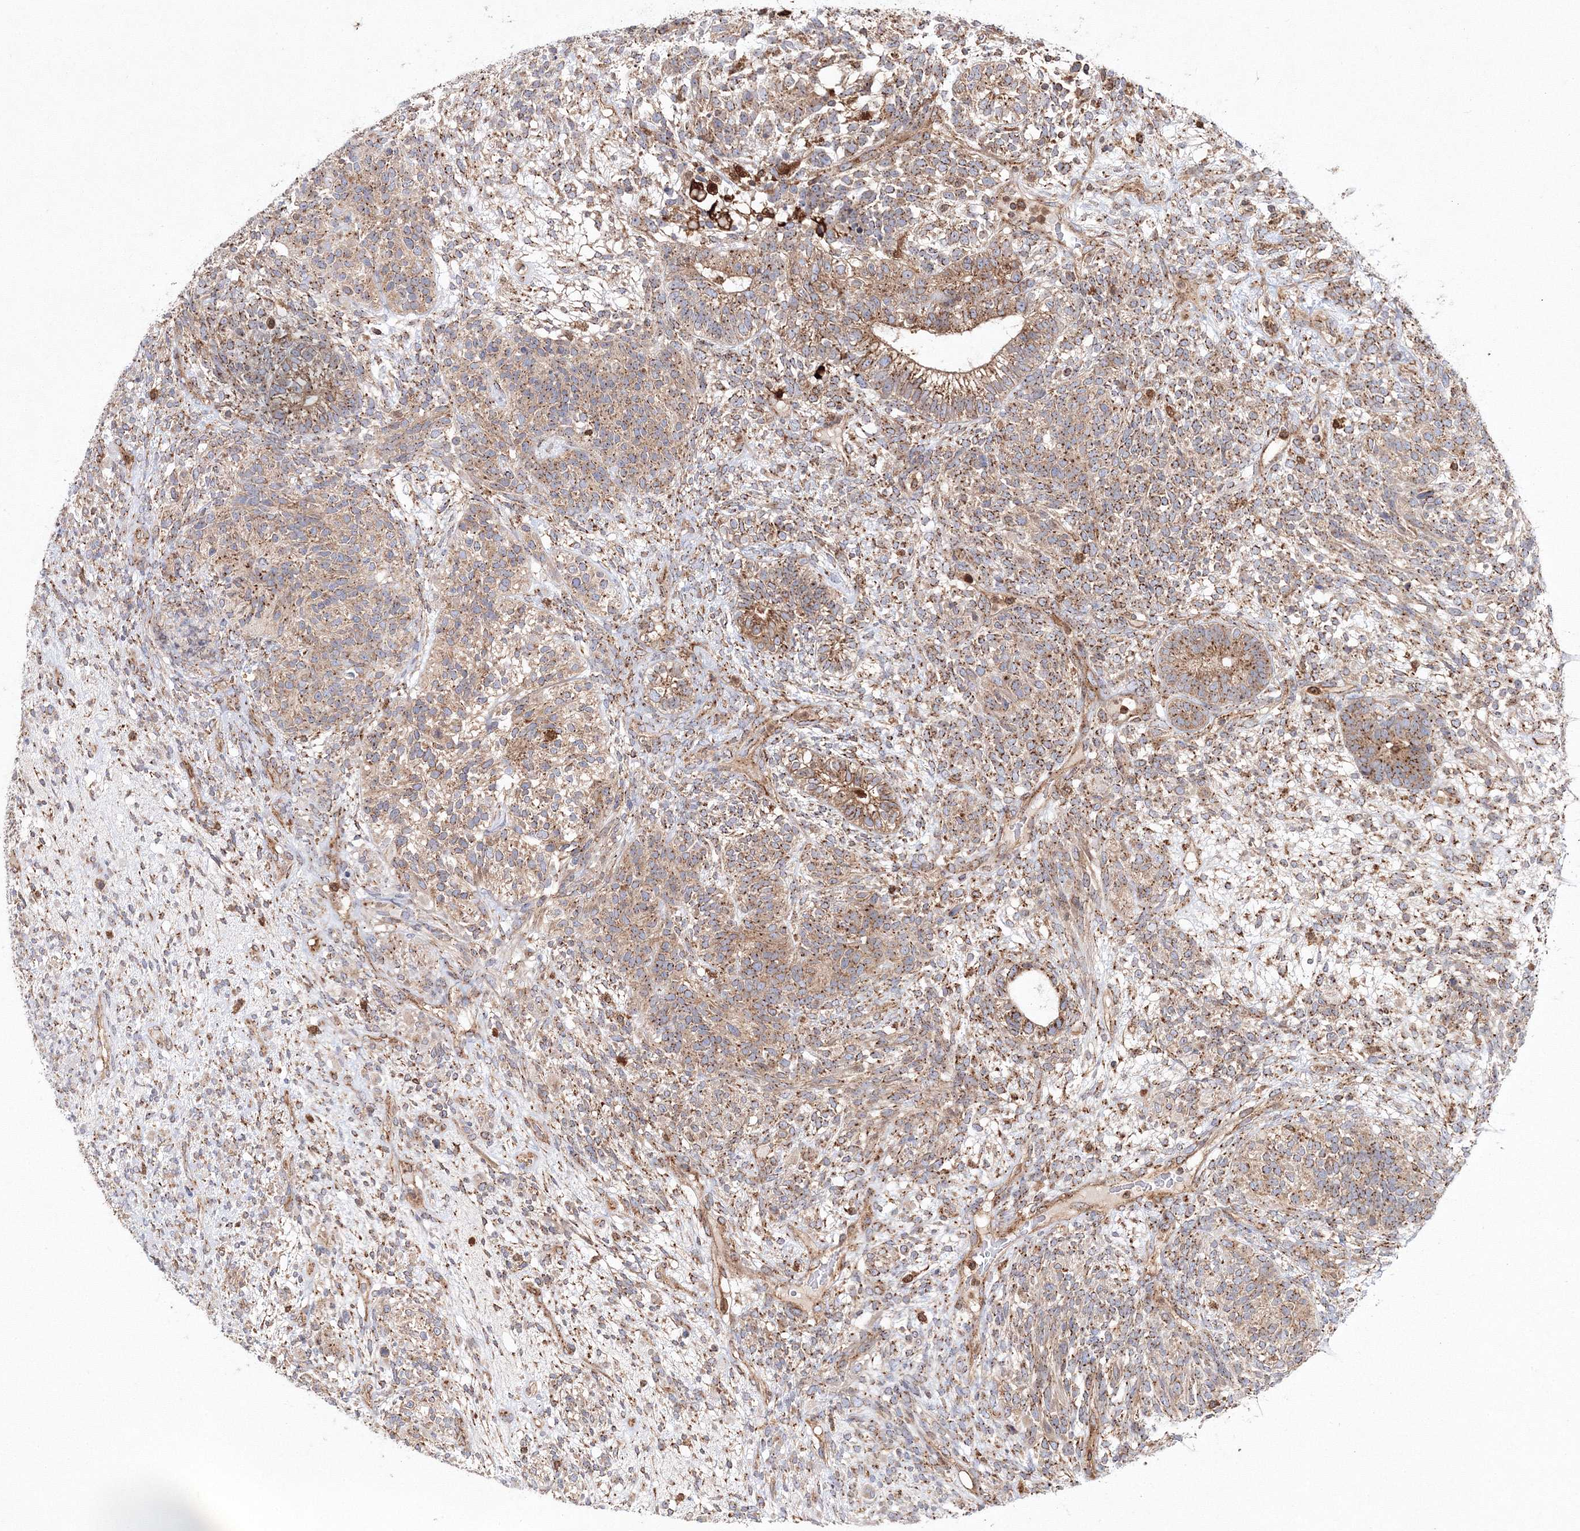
{"staining": {"intensity": "moderate", "quantity": ">75%", "location": "cytoplasmic/membranous"}, "tissue": "testis cancer", "cell_type": "Tumor cells", "image_type": "cancer", "snomed": [{"axis": "morphology", "description": "Seminoma, NOS"}, {"axis": "morphology", "description": "Carcinoma, Embryonal, NOS"}, {"axis": "topography", "description": "Testis"}], "caption": "An image of human testis cancer (embryonal carcinoma) stained for a protein shows moderate cytoplasmic/membranous brown staining in tumor cells.", "gene": "ARCN1", "patient": {"sex": "male", "age": 28}}